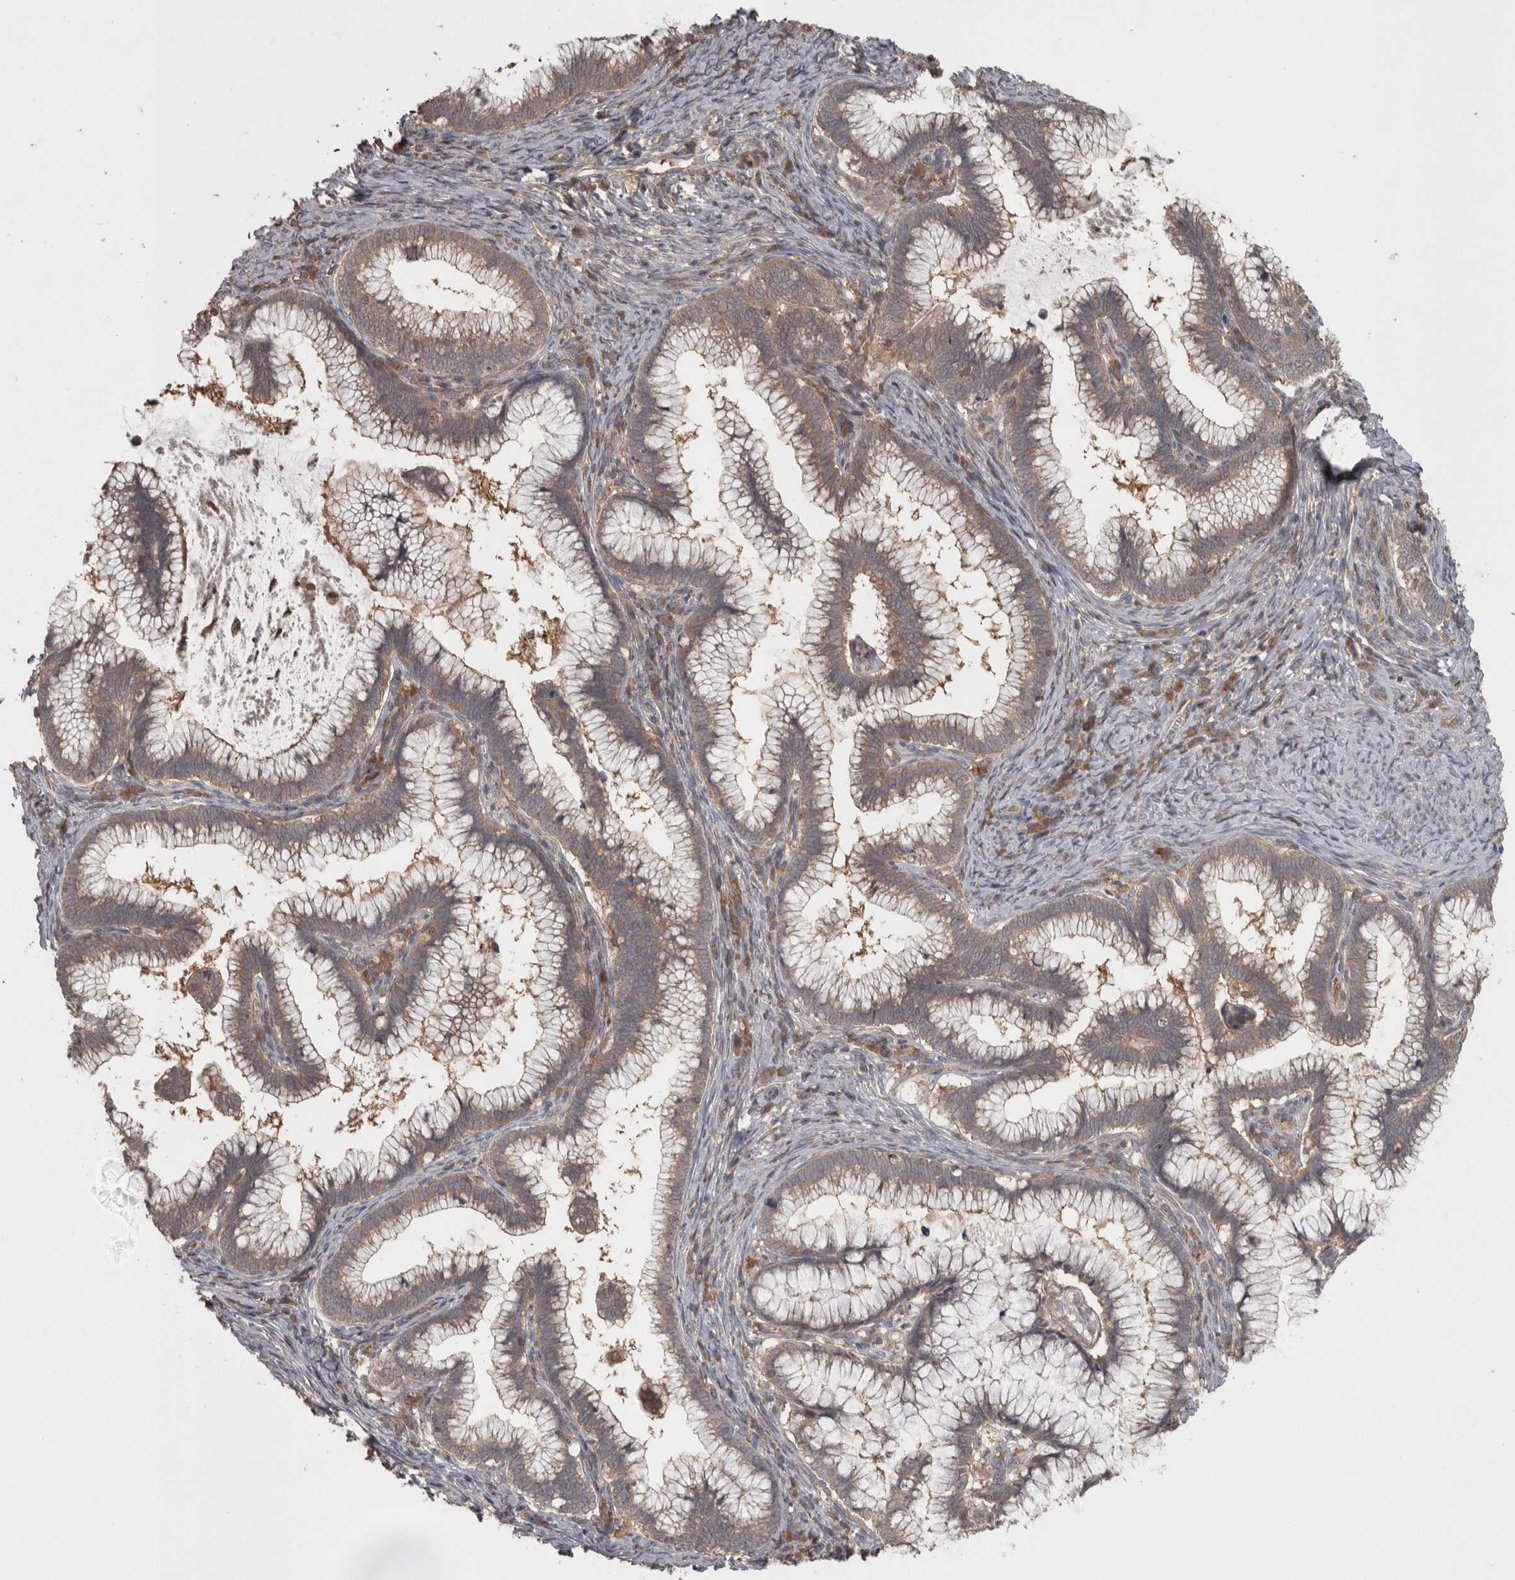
{"staining": {"intensity": "weak", "quantity": ">75%", "location": "cytoplasmic/membranous"}, "tissue": "cervical cancer", "cell_type": "Tumor cells", "image_type": "cancer", "snomed": [{"axis": "morphology", "description": "Adenocarcinoma, NOS"}, {"axis": "topography", "description": "Cervix"}], "caption": "Immunohistochemistry (IHC) of cervical adenocarcinoma exhibits low levels of weak cytoplasmic/membranous positivity in about >75% of tumor cells. The staining was performed using DAB (3,3'-diaminobenzidine) to visualize the protein expression in brown, while the nuclei were stained in blue with hematoxylin (Magnification: 20x).", "gene": "MICU3", "patient": {"sex": "female", "age": 36}}